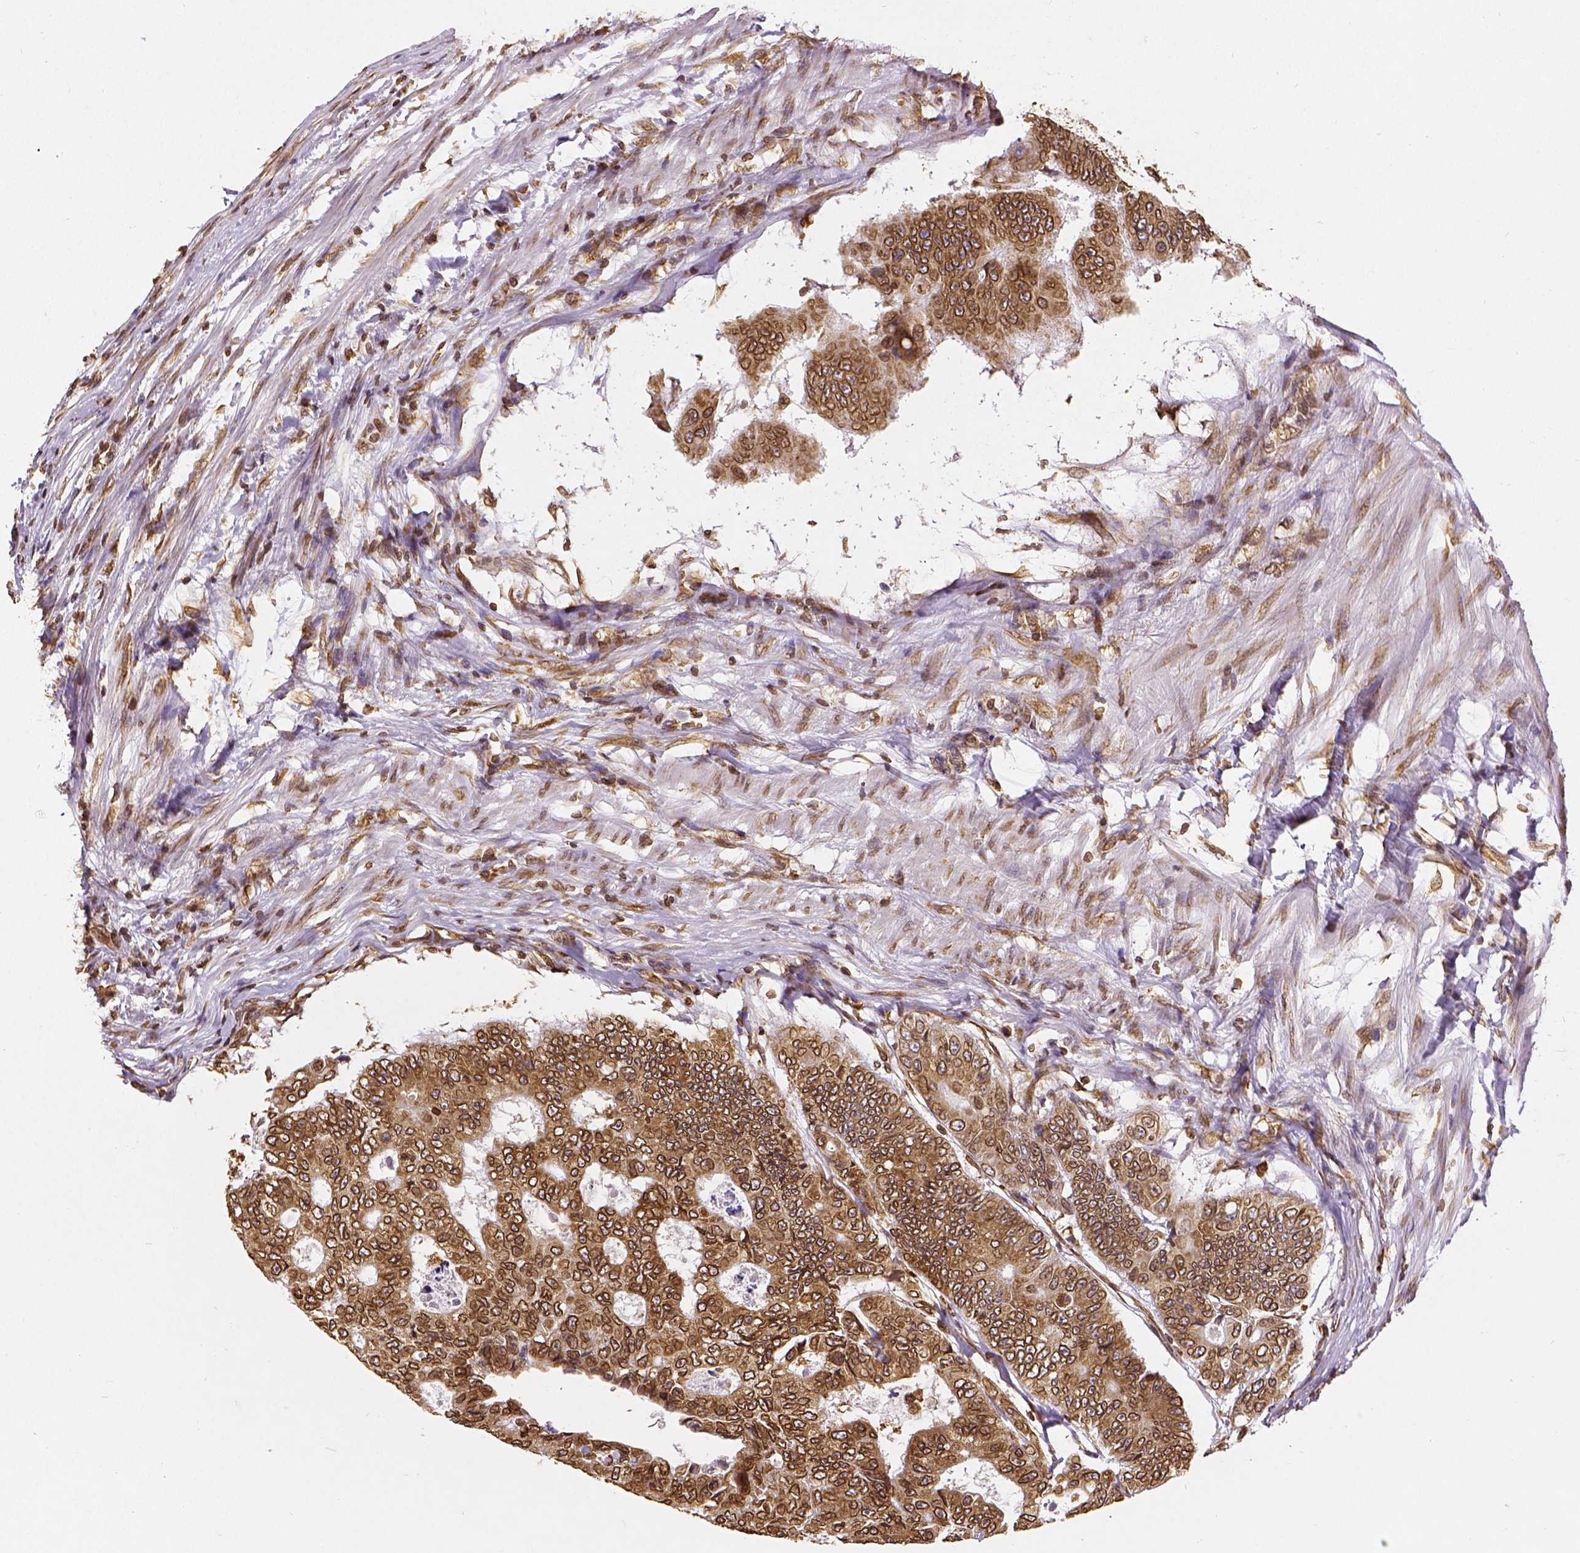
{"staining": {"intensity": "moderate", "quantity": ">75%", "location": "cytoplasmic/membranous,nuclear"}, "tissue": "colorectal cancer", "cell_type": "Tumor cells", "image_type": "cancer", "snomed": [{"axis": "morphology", "description": "Adenocarcinoma, NOS"}, {"axis": "topography", "description": "Colon"}], "caption": "A photomicrograph of colorectal adenocarcinoma stained for a protein exhibits moderate cytoplasmic/membranous and nuclear brown staining in tumor cells.", "gene": "MTDH", "patient": {"sex": "female", "age": 48}}